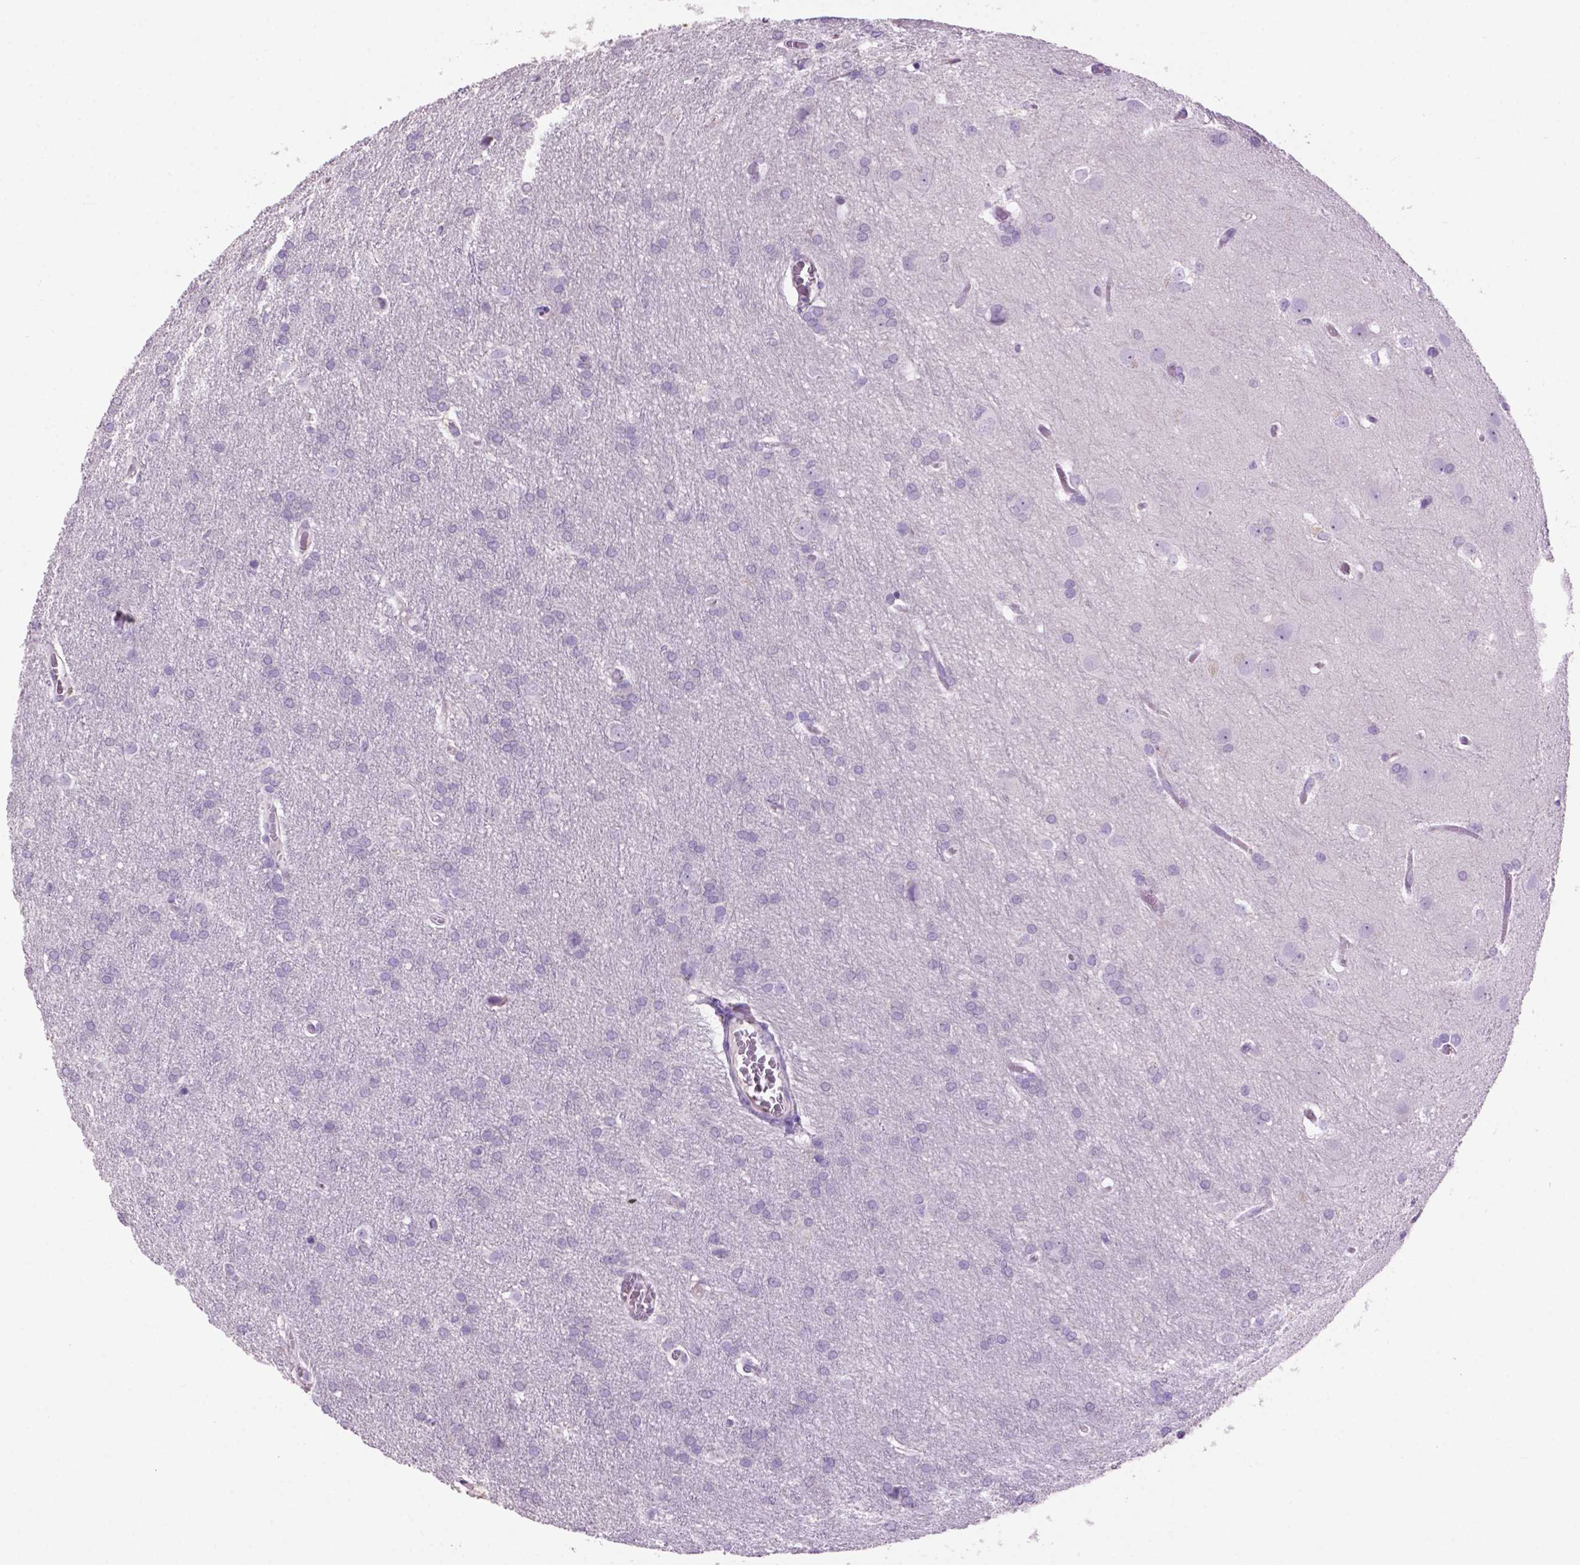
{"staining": {"intensity": "negative", "quantity": "none", "location": "none"}, "tissue": "glioma", "cell_type": "Tumor cells", "image_type": "cancer", "snomed": [{"axis": "morphology", "description": "Glioma, malignant, Low grade"}, {"axis": "topography", "description": "Brain"}], "caption": "A photomicrograph of glioma stained for a protein displays no brown staining in tumor cells.", "gene": "CRYBA4", "patient": {"sex": "female", "age": 32}}